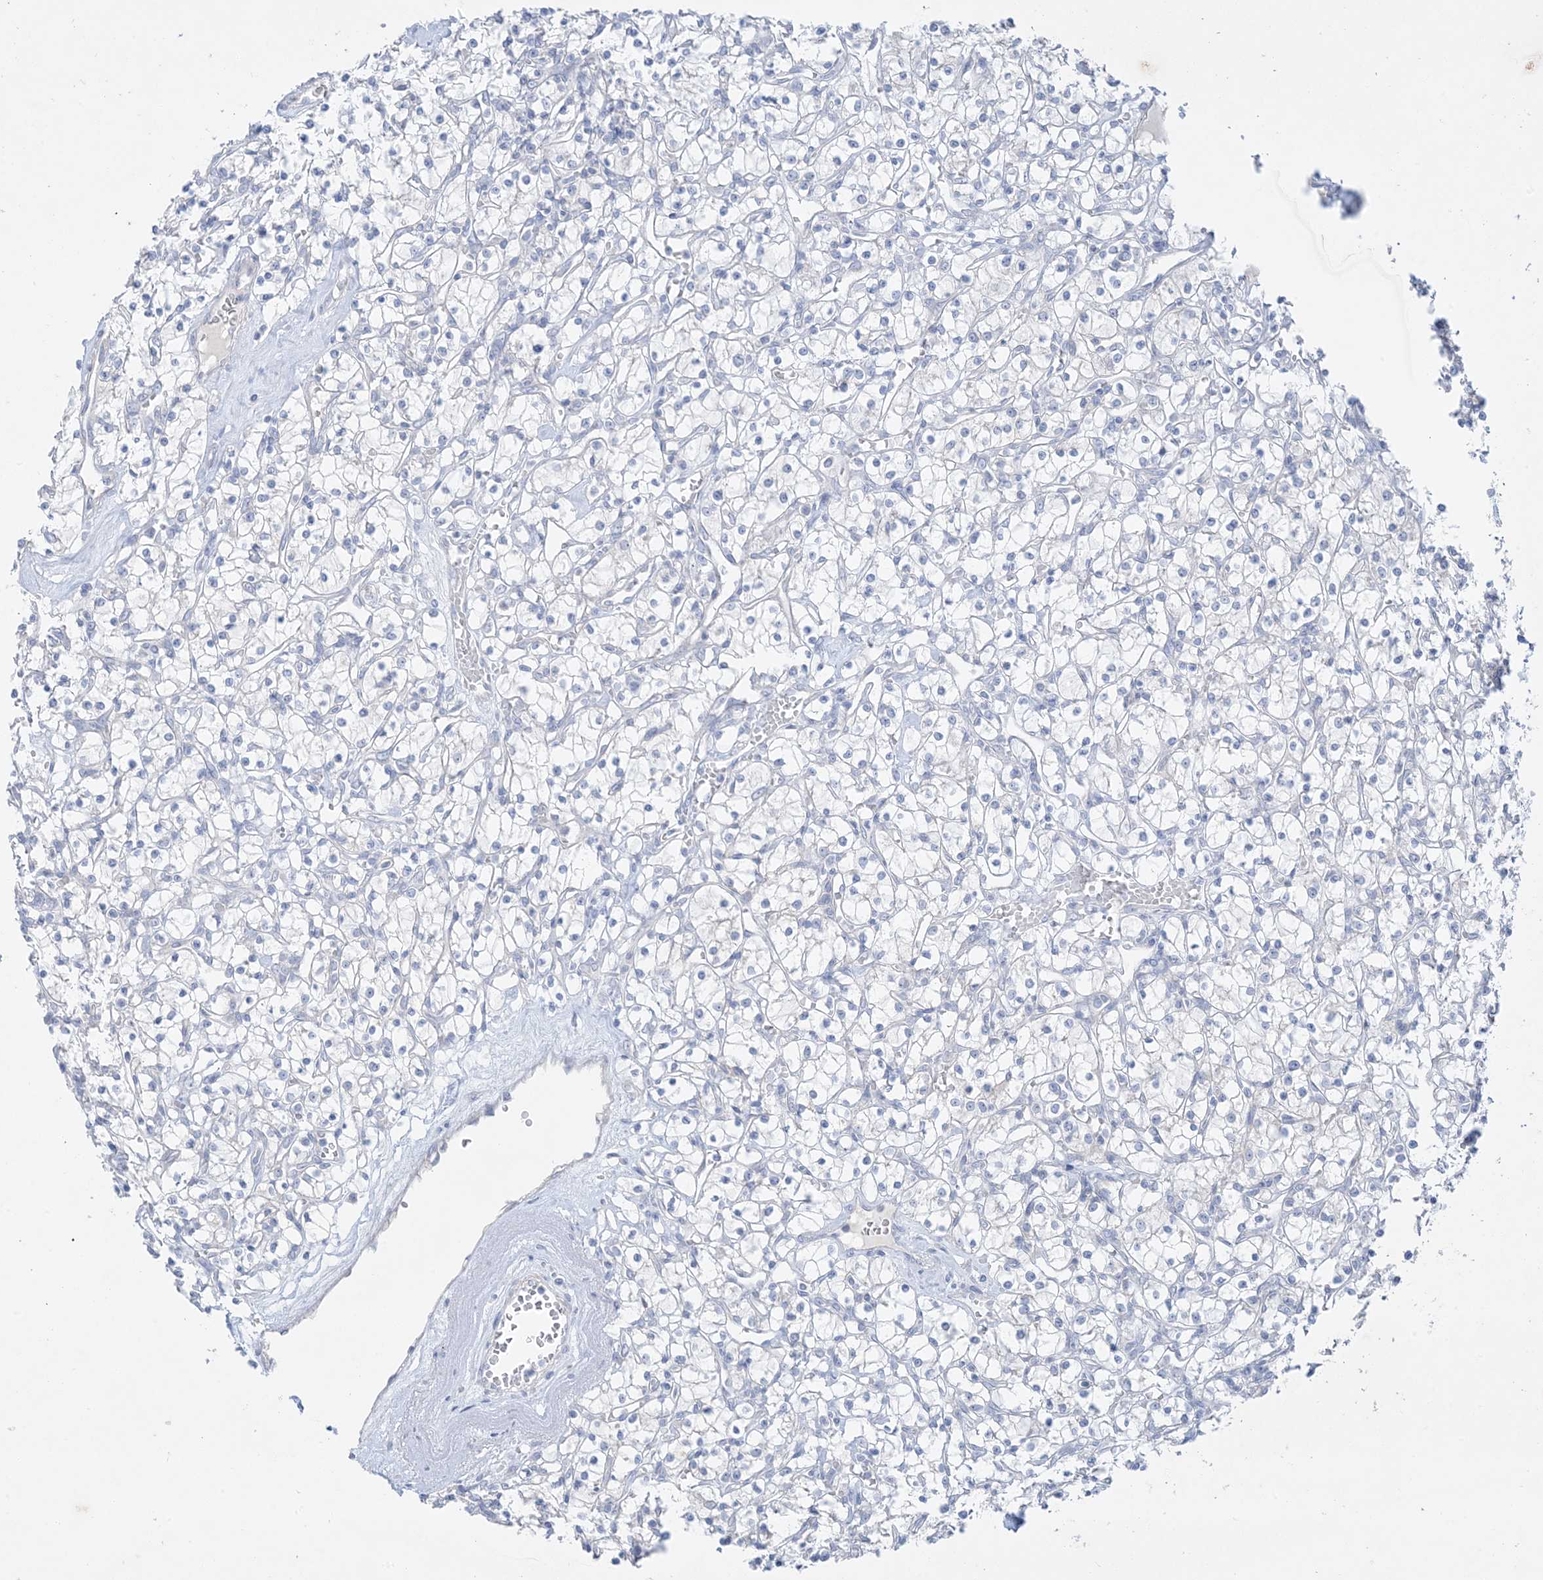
{"staining": {"intensity": "negative", "quantity": "none", "location": "none"}, "tissue": "renal cancer", "cell_type": "Tumor cells", "image_type": "cancer", "snomed": [{"axis": "morphology", "description": "Adenocarcinoma, NOS"}, {"axis": "topography", "description": "Kidney"}], "caption": "Adenocarcinoma (renal) stained for a protein using immunohistochemistry demonstrates no expression tumor cells.", "gene": "FAM184A", "patient": {"sex": "female", "age": 59}}